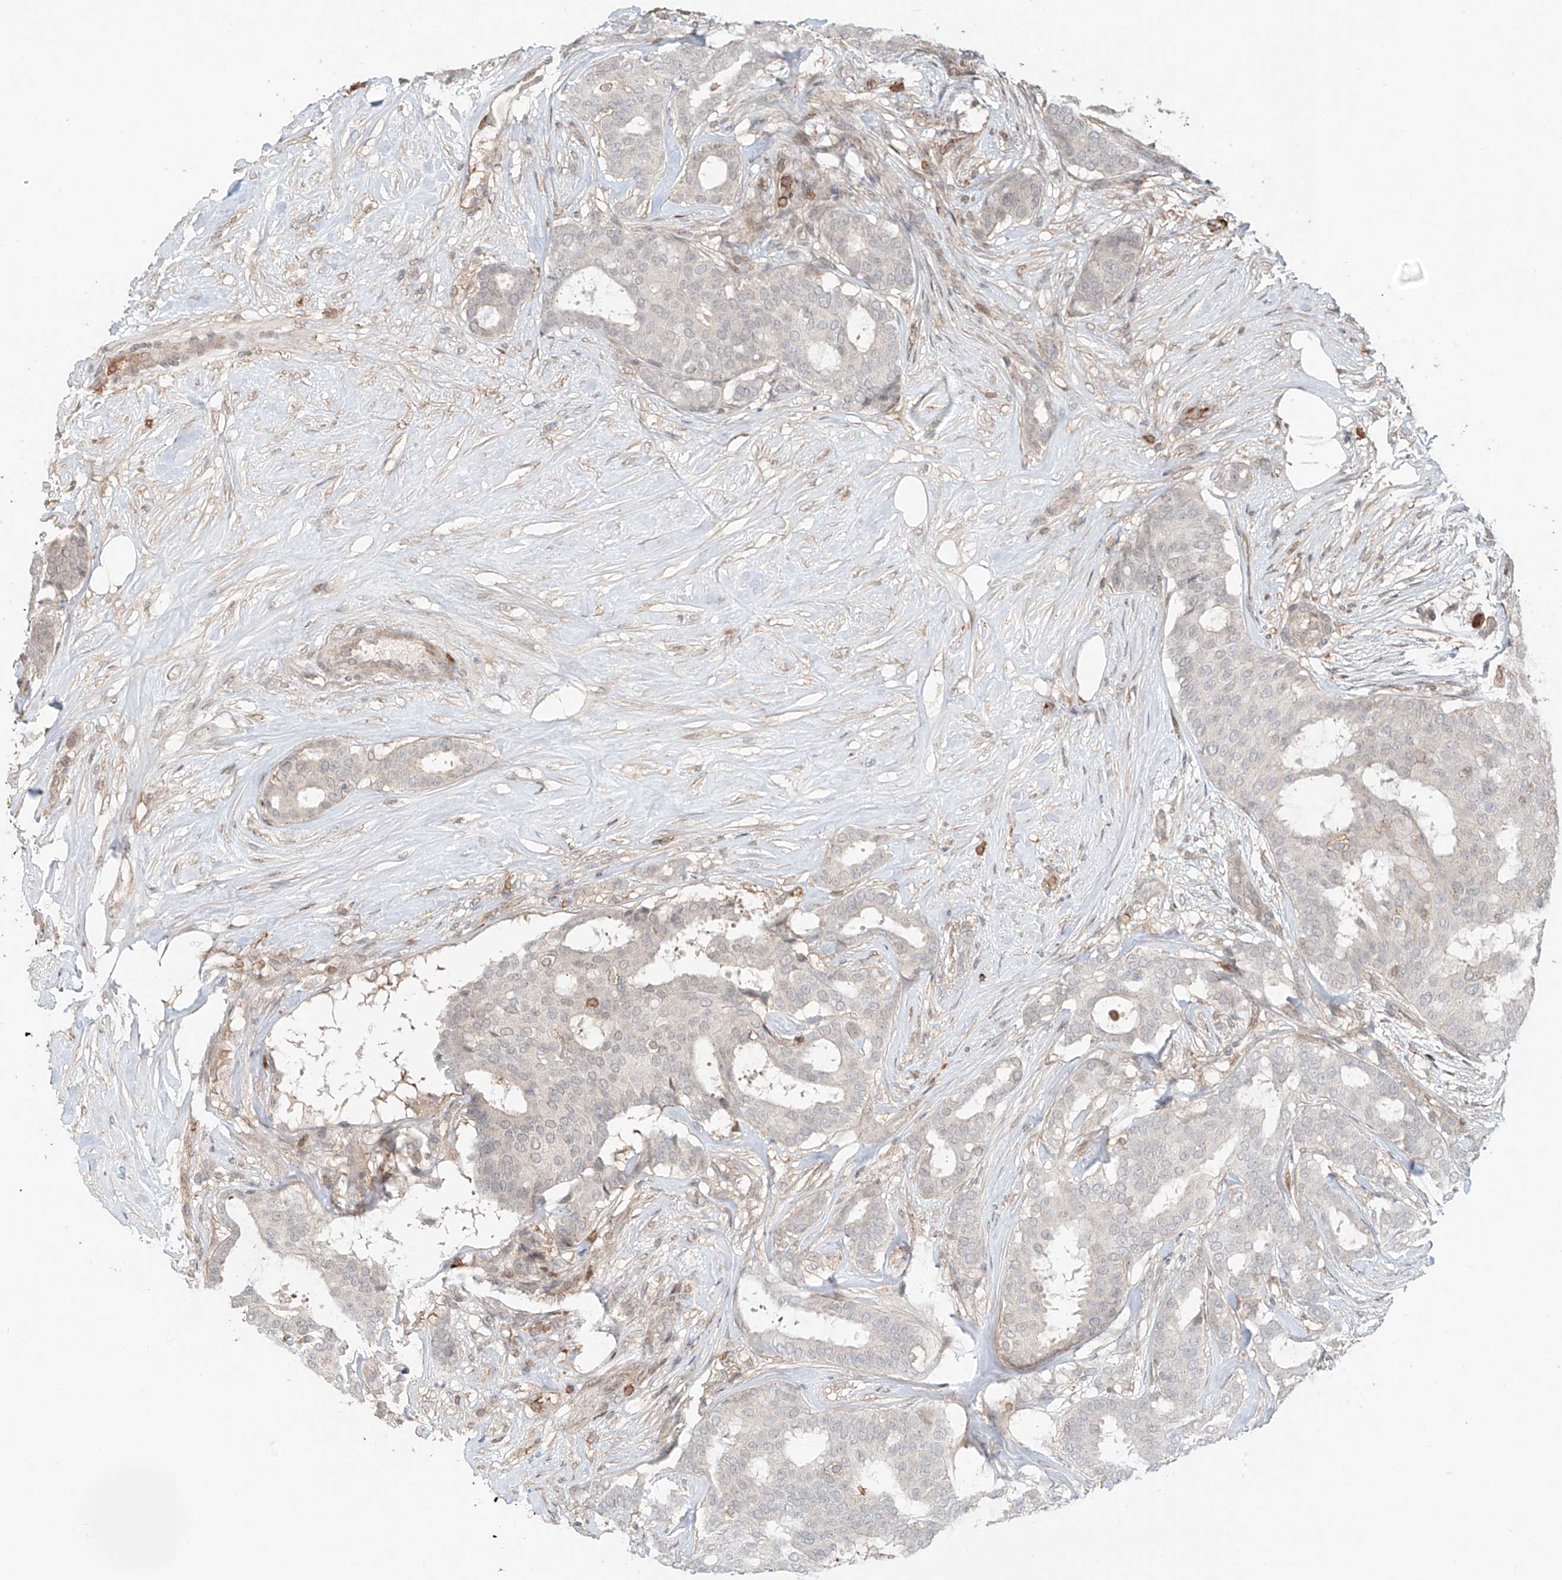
{"staining": {"intensity": "negative", "quantity": "none", "location": "none"}, "tissue": "breast cancer", "cell_type": "Tumor cells", "image_type": "cancer", "snomed": [{"axis": "morphology", "description": "Duct carcinoma"}, {"axis": "topography", "description": "Breast"}], "caption": "Immunohistochemistry histopathology image of breast cancer stained for a protein (brown), which exhibits no staining in tumor cells.", "gene": "CEP162", "patient": {"sex": "female", "age": 75}}